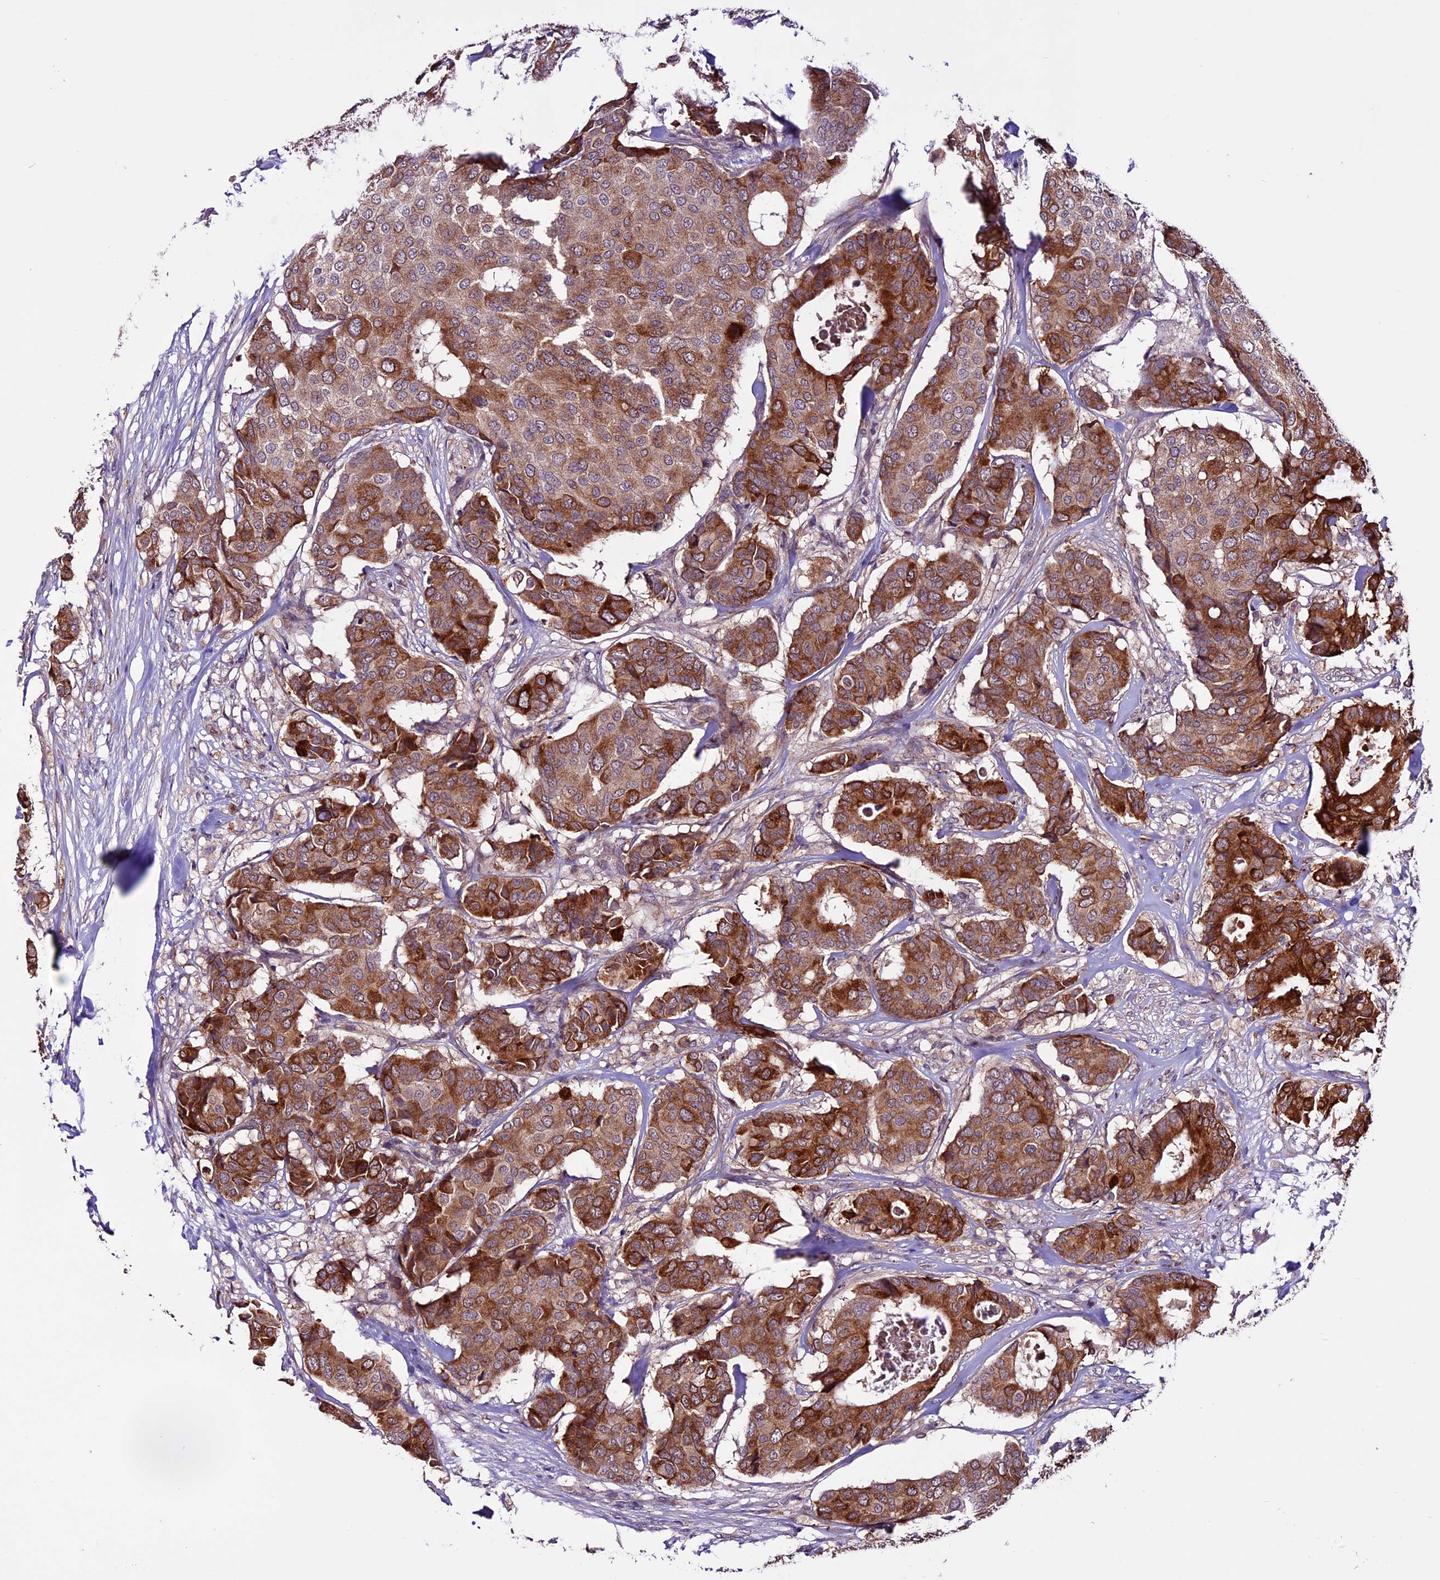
{"staining": {"intensity": "strong", "quantity": "25%-75%", "location": "cytoplasmic/membranous"}, "tissue": "breast cancer", "cell_type": "Tumor cells", "image_type": "cancer", "snomed": [{"axis": "morphology", "description": "Duct carcinoma"}, {"axis": "topography", "description": "Breast"}], "caption": "Protein expression analysis of intraductal carcinoma (breast) demonstrates strong cytoplasmic/membranous expression in approximately 25%-75% of tumor cells.", "gene": "RINL", "patient": {"sex": "female", "age": 75}}